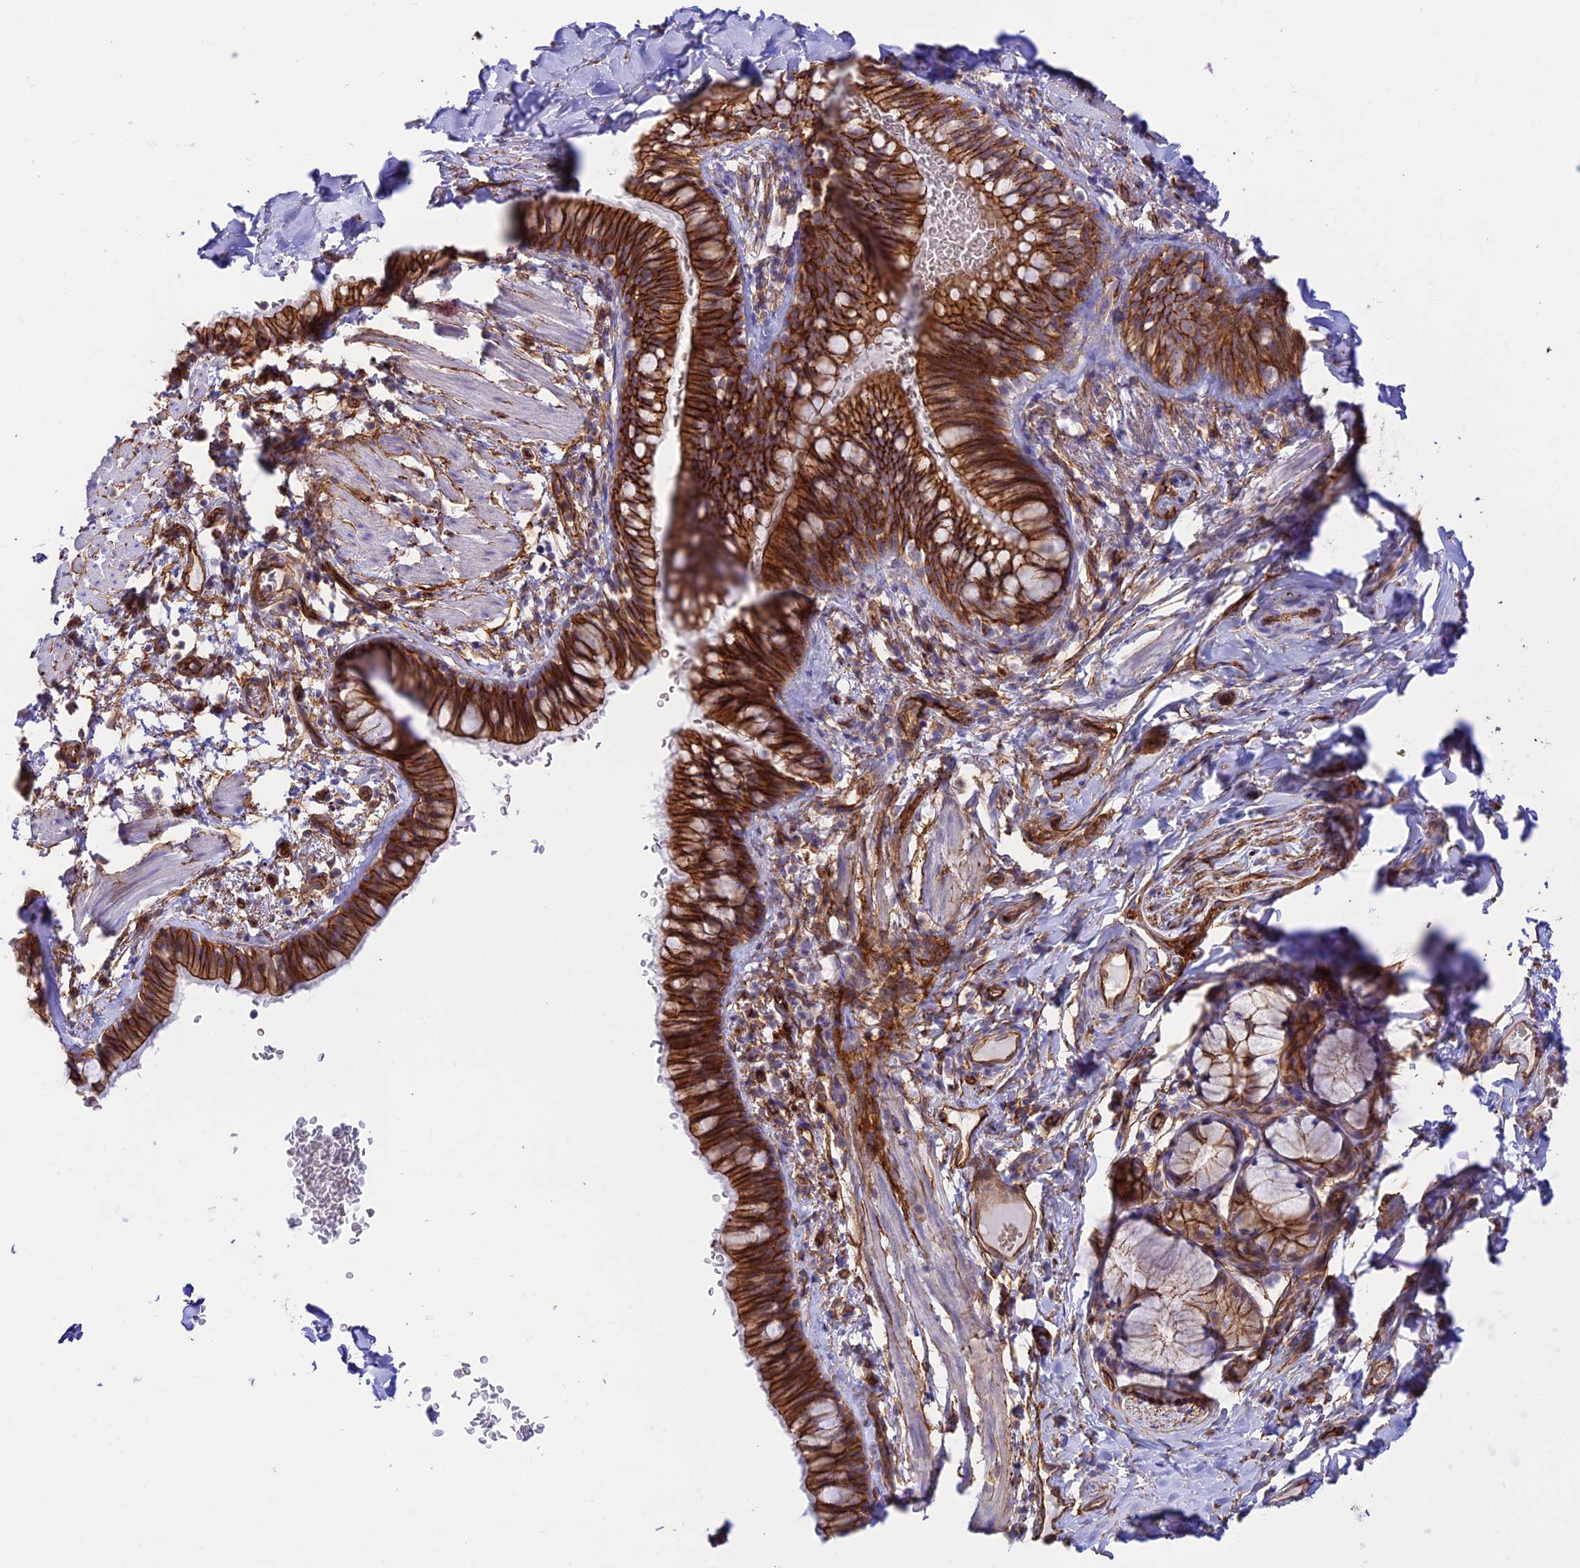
{"staining": {"intensity": "strong", "quantity": ">75%", "location": "cytoplasmic/membranous"}, "tissue": "bronchus", "cell_type": "Respiratory epithelial cells", "image_type": "normal", "snomed": [{"axis": "morphology", "description": "Normal tissue, NOS"}, {"axis": "topography", "description": "Cartilage tissue"}, {"axis": "topography", "description": "Bronchus"}], "caption": "Immunohistochemistry histopathology image of benign bronchus: human bronchus stained using immunohistochemistry reveals high levels of strong protein expression localized specifically in the cytoplasmic/membranous of respiratory epithelial cells, appearing as a cytoplasmic/membranous brown color.", "gene": "YPEL5", "patient": {"sex": "female", "age": 36}}